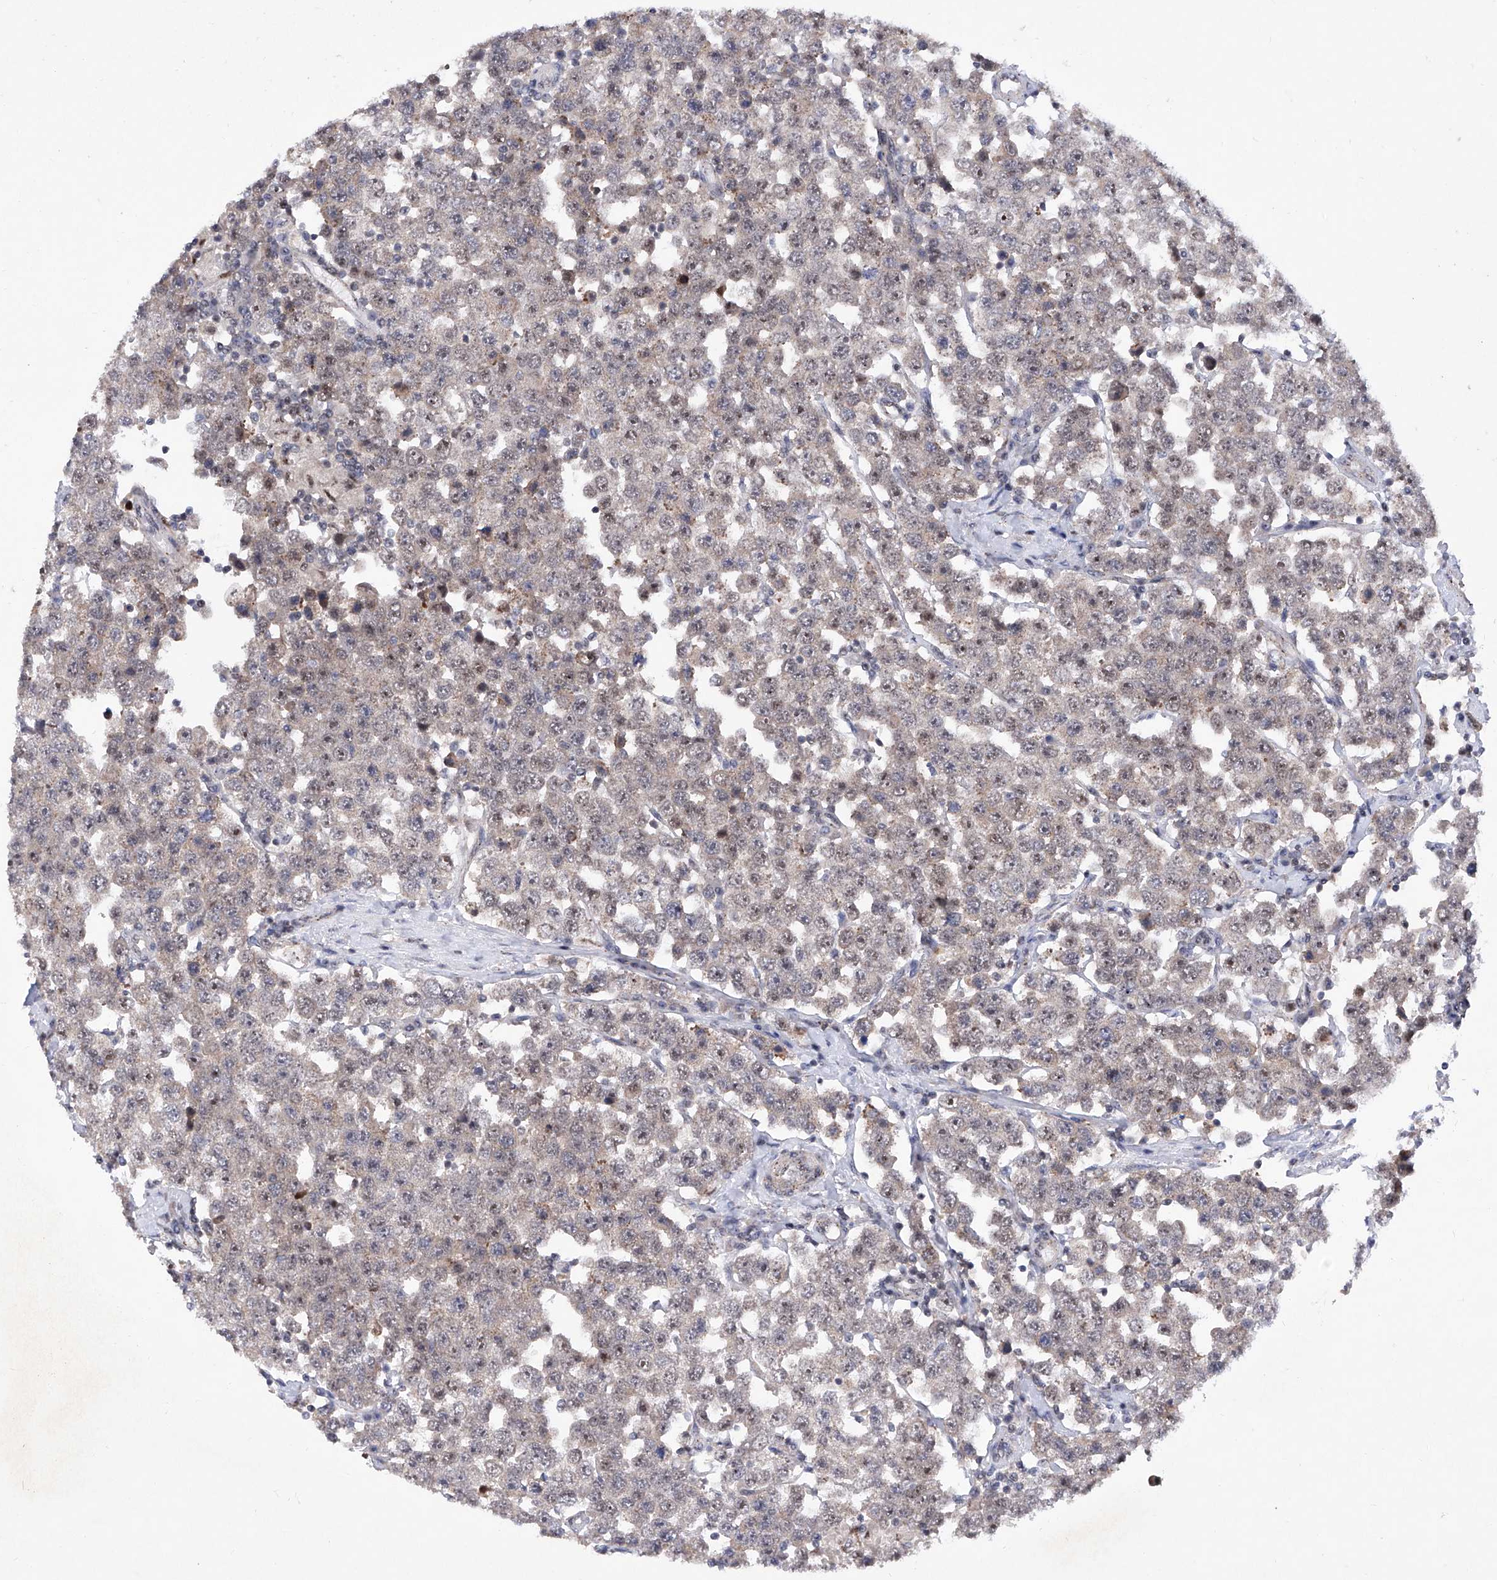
{"staining": {"intensity": "moderate", "quantity": "25%-75%", "location": "nuclear"}, "tissue": "testis cancer", "cell_type": "Tumor cells", "image_type": "cancer", "snomed": [{"axis": "morphology", "description": "Seminoma, NOS"}, {"axis": "topography", "description": "Testis"}], "caption": "Immunohistochemistry (IHC) micrograph of neoplastic tissue: testis cancer (seminoma) stained using IHC reveals medium levels of moderate protein expression localized specifically in the nuclear of tumor cells, appearing as a nuclear brown color.", "gene": "RAD54L", "patient": {"sex": "male", "age": 28}}